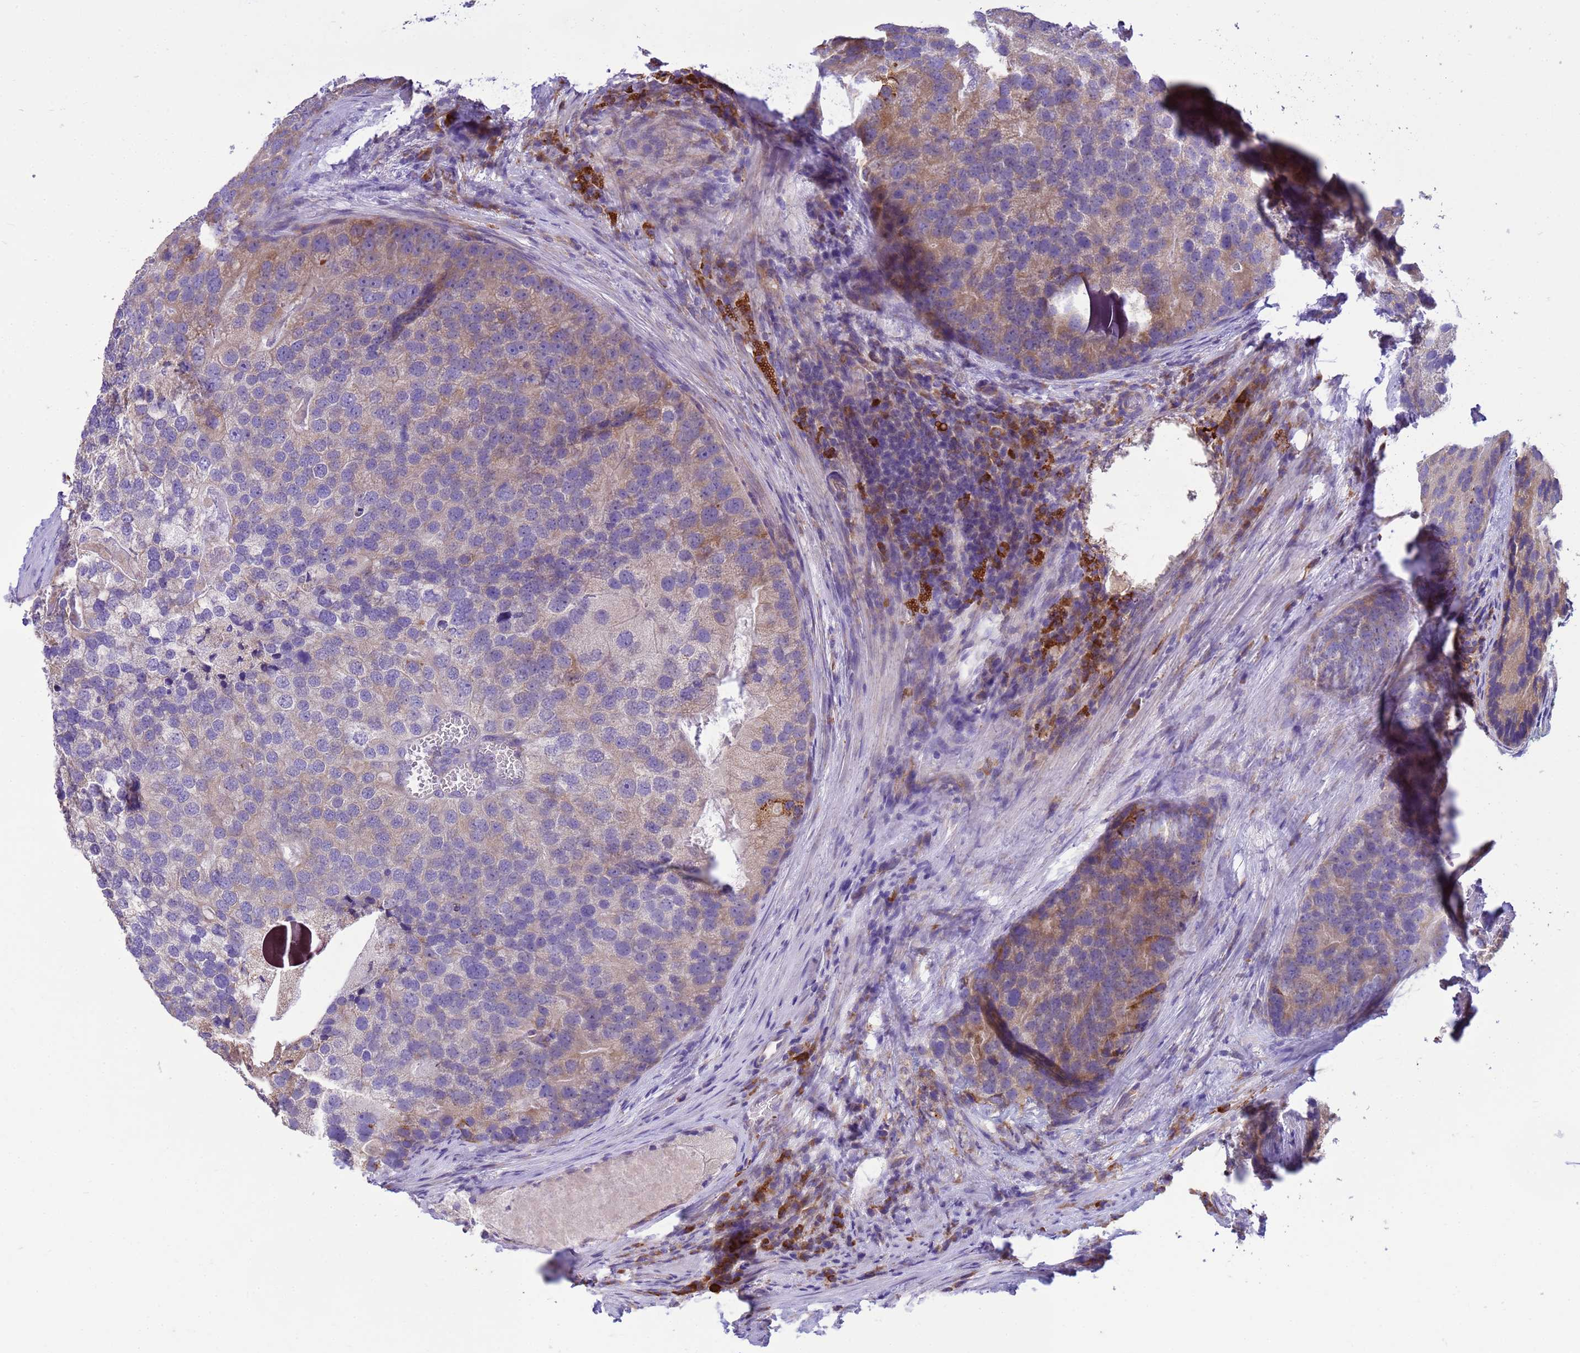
{"staining": {"intensity": "moderate", "quantity": "<25%", "location": "cytoplasmic/membranous"}, "tissue": "prostate cancer", "cell_type": "Tumor cells", "image_type": "cancer", "snomed": [{"axis": "morphology", "description": "Adenocarcinoma, High grade"}, {"axis": "topography", "description": "Prostate"}], "caption": "Immunohistochemistry (IHC) histopathology image of neoplastic tissue: prostate adenocarcinoma (high-grade) stained using IHC reveals low levels of moderate protein expression localized specifically in the cytoplasmic/membranous of tumor cells, appearing as a cytoplasmic/membranous brown color.", "gene": "THAP5", "patient": {"sex": "male", "age": 62}}